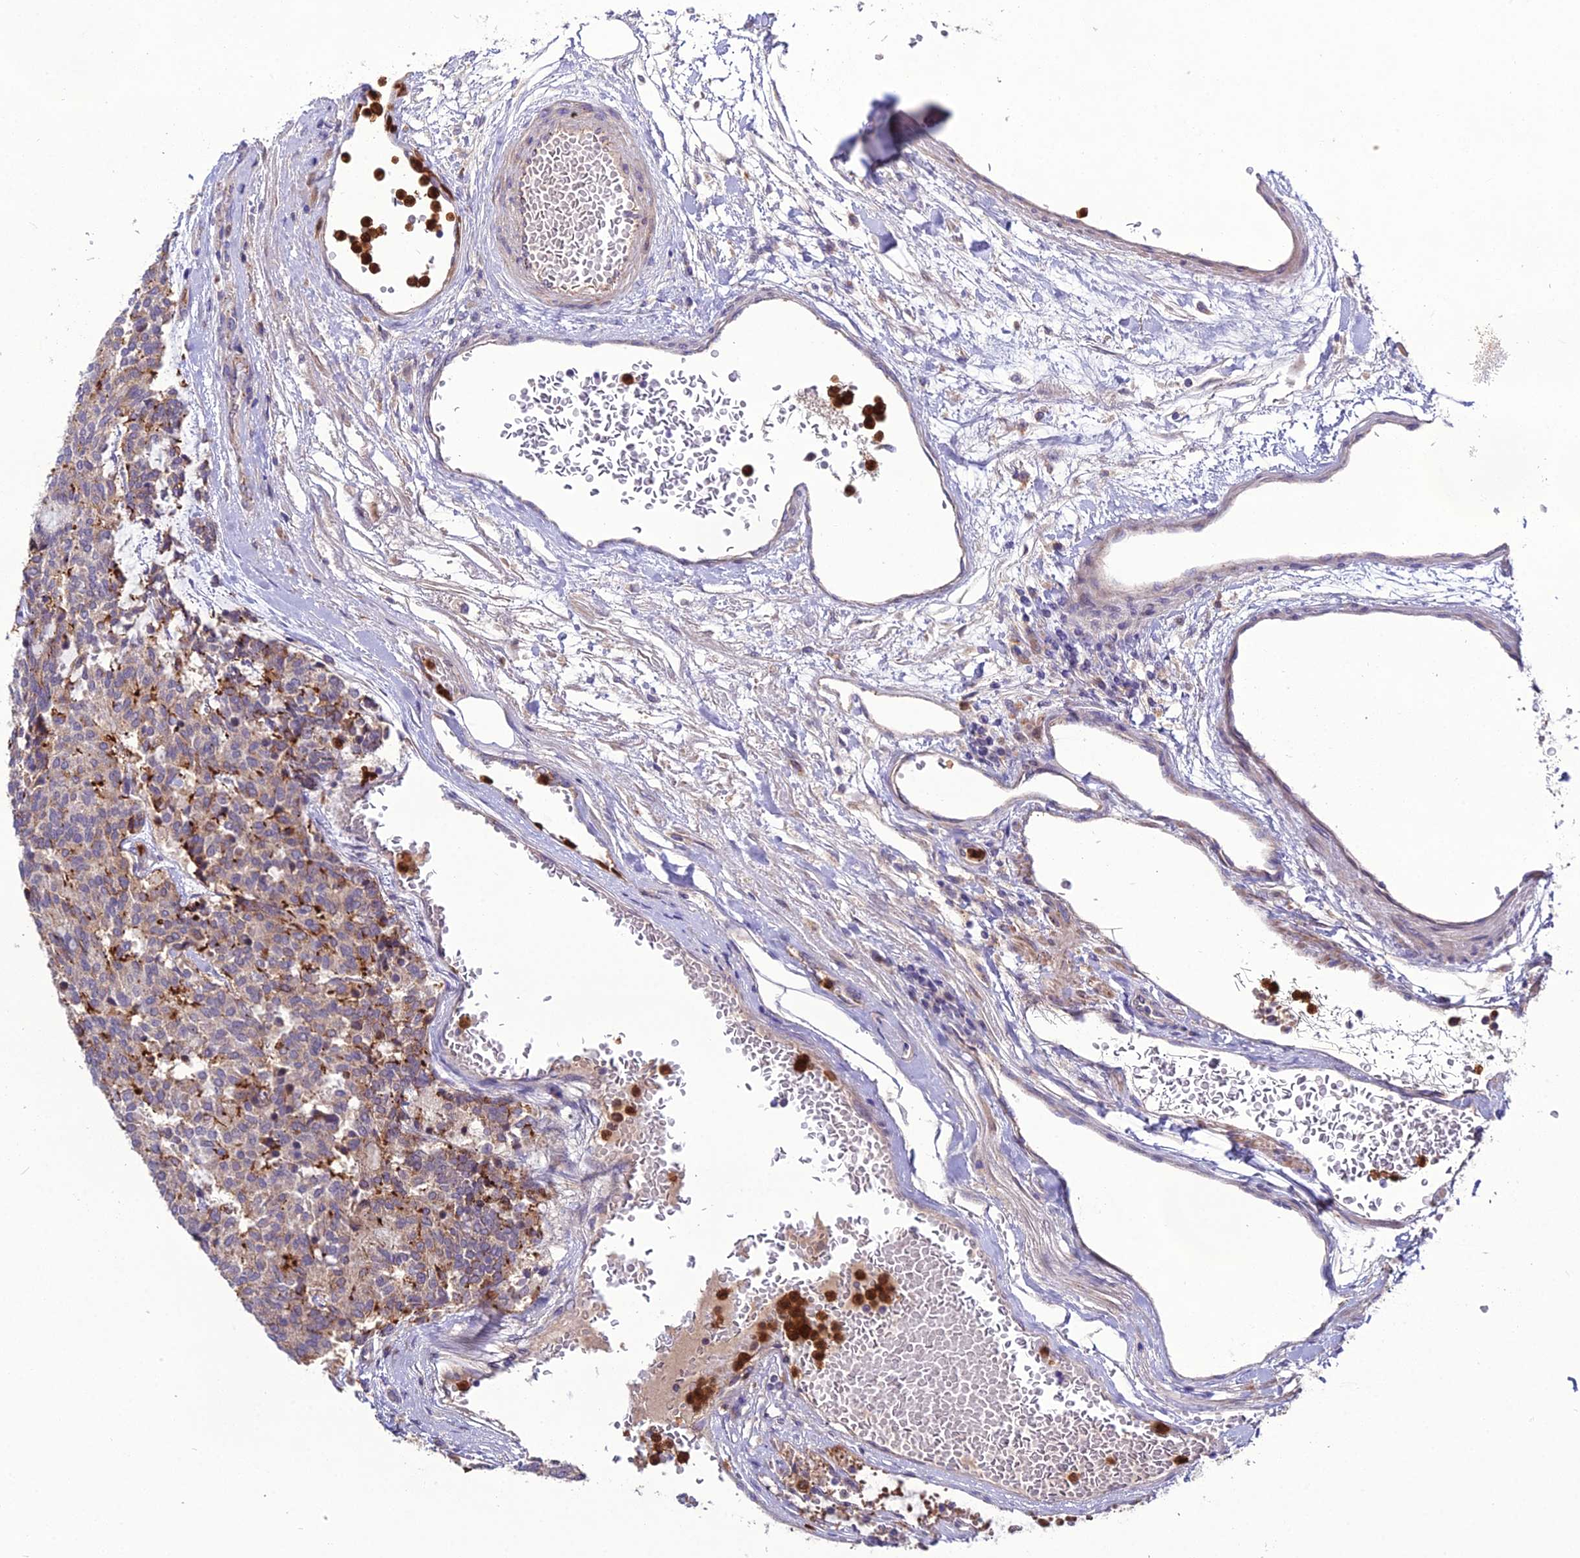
{"staining": {"intensity": "weak", "quantity": "25%-75%", "location": "cytoplasmic/membranous"}, "tissue": "carcinoid", "cell_type": "Tumor cells", "image_type": "cancer", "snomed": [{"axis": "morphology", "description": "Carcinoid, malignant, NOS"}, {"axis": "topography", "description": "Pancreas"}], "caption": "Immunohistochemistry of human carcinoid displays low levels of weak cytoplasmic/membranous staining in about 25%-75% of tumor cells.", "gene": "EID2", "patient": {"sex": "female", "age": 54}}